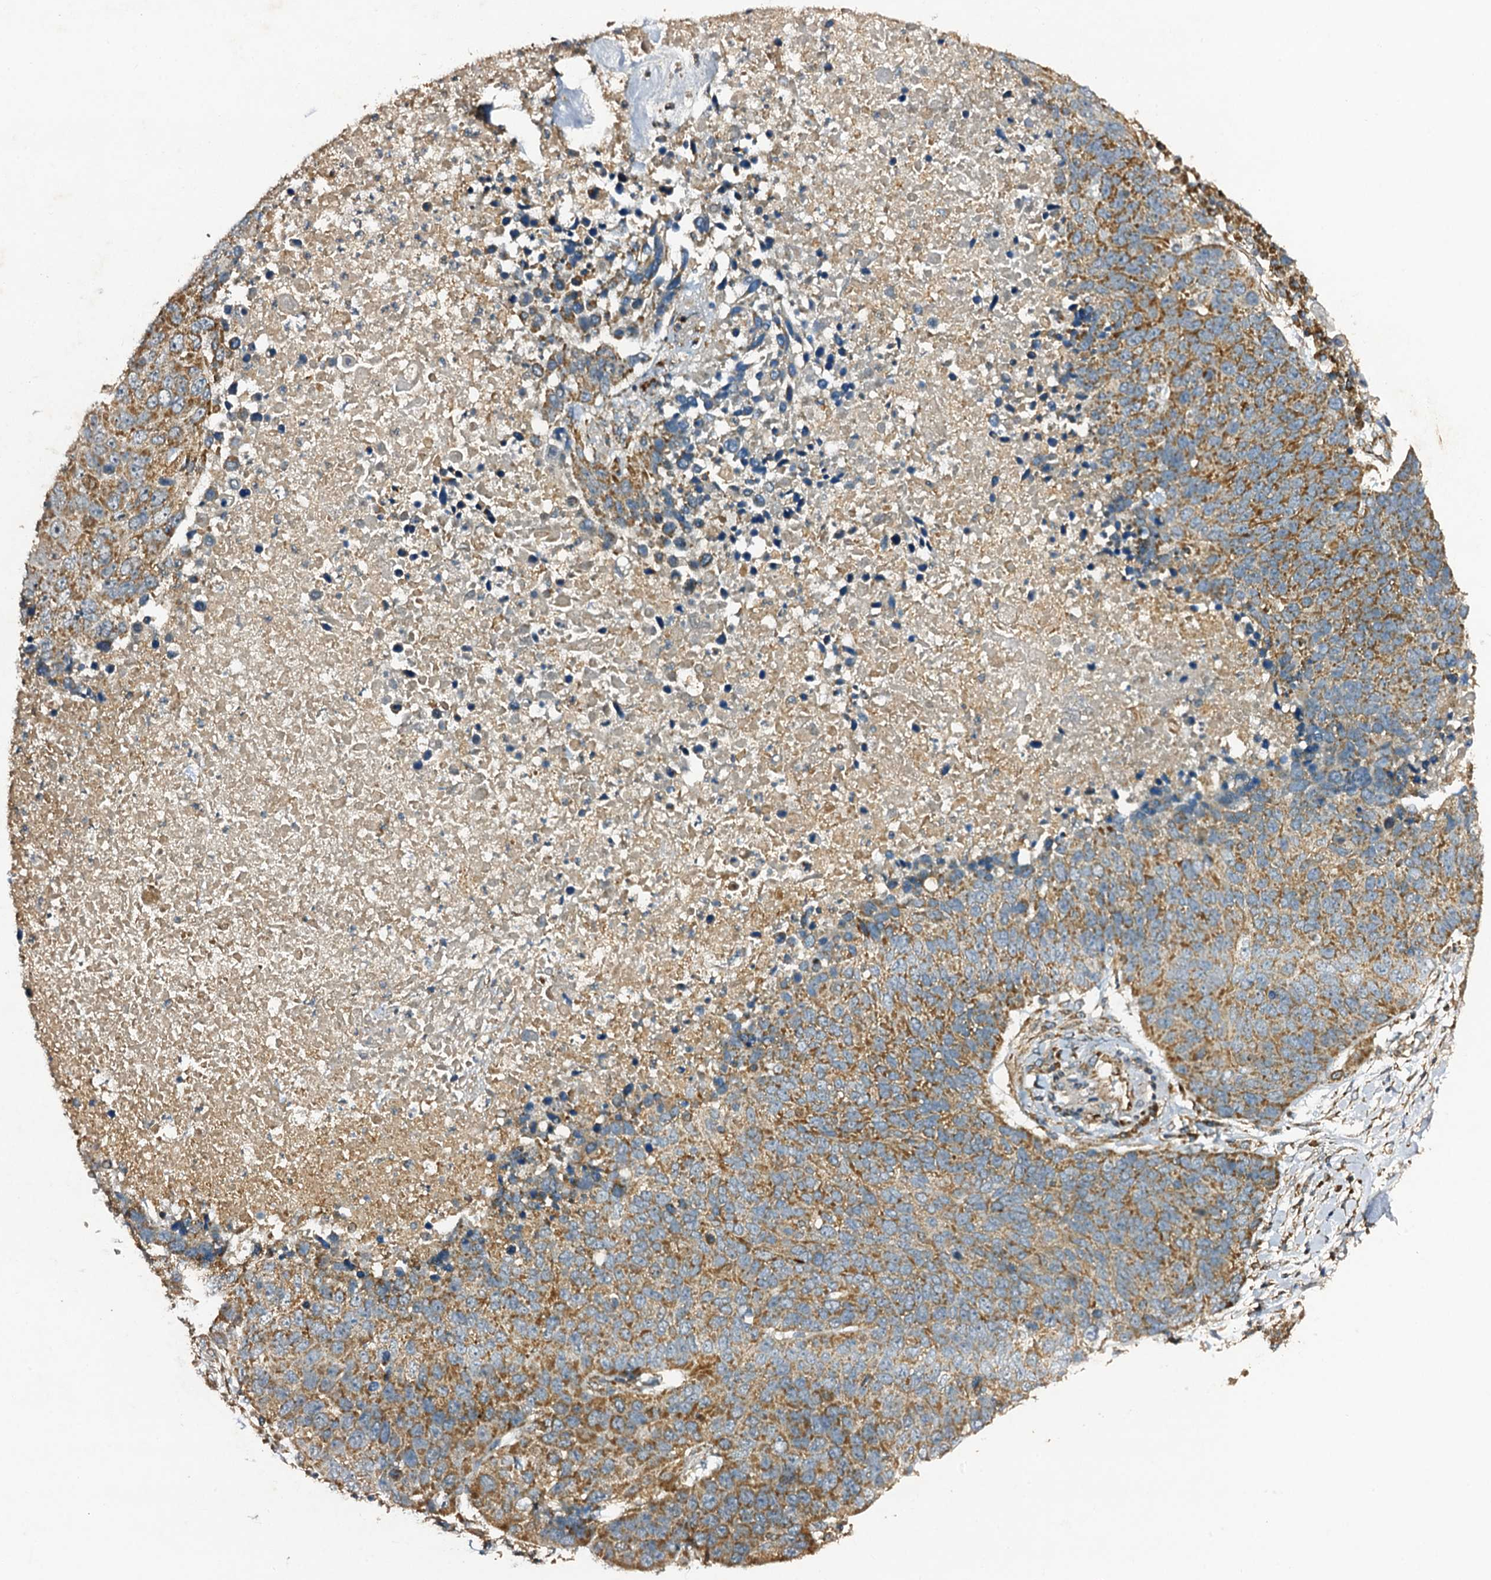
{"staining": {"intensity": "moderate", "quantity": ">75%", "location": "cytoplasmic/membranous"}, "tissue": "lung cancer", "cell_type": "Tumor cells", "image_type": "cancer", "snomed": [{"axis": "morphology", "description": "Normal tissue, NOS"}, {"axis": "morphology", "description": "Squamous cell carcinoma, NOS"}, {"axis": "topography", "description": "Lymph node"}, {"axis": "topography", "description": "Lung"}], "caption": "A histopathology image showing moderate cytoplasmic/membranous positivity in about >75% of tumor cells in squamous cell carcinoma (lung), as visualized by brown immunohistochemical staining.", "gene": "NDUFA13", "patient": {"sex": "male", "age": 66}}